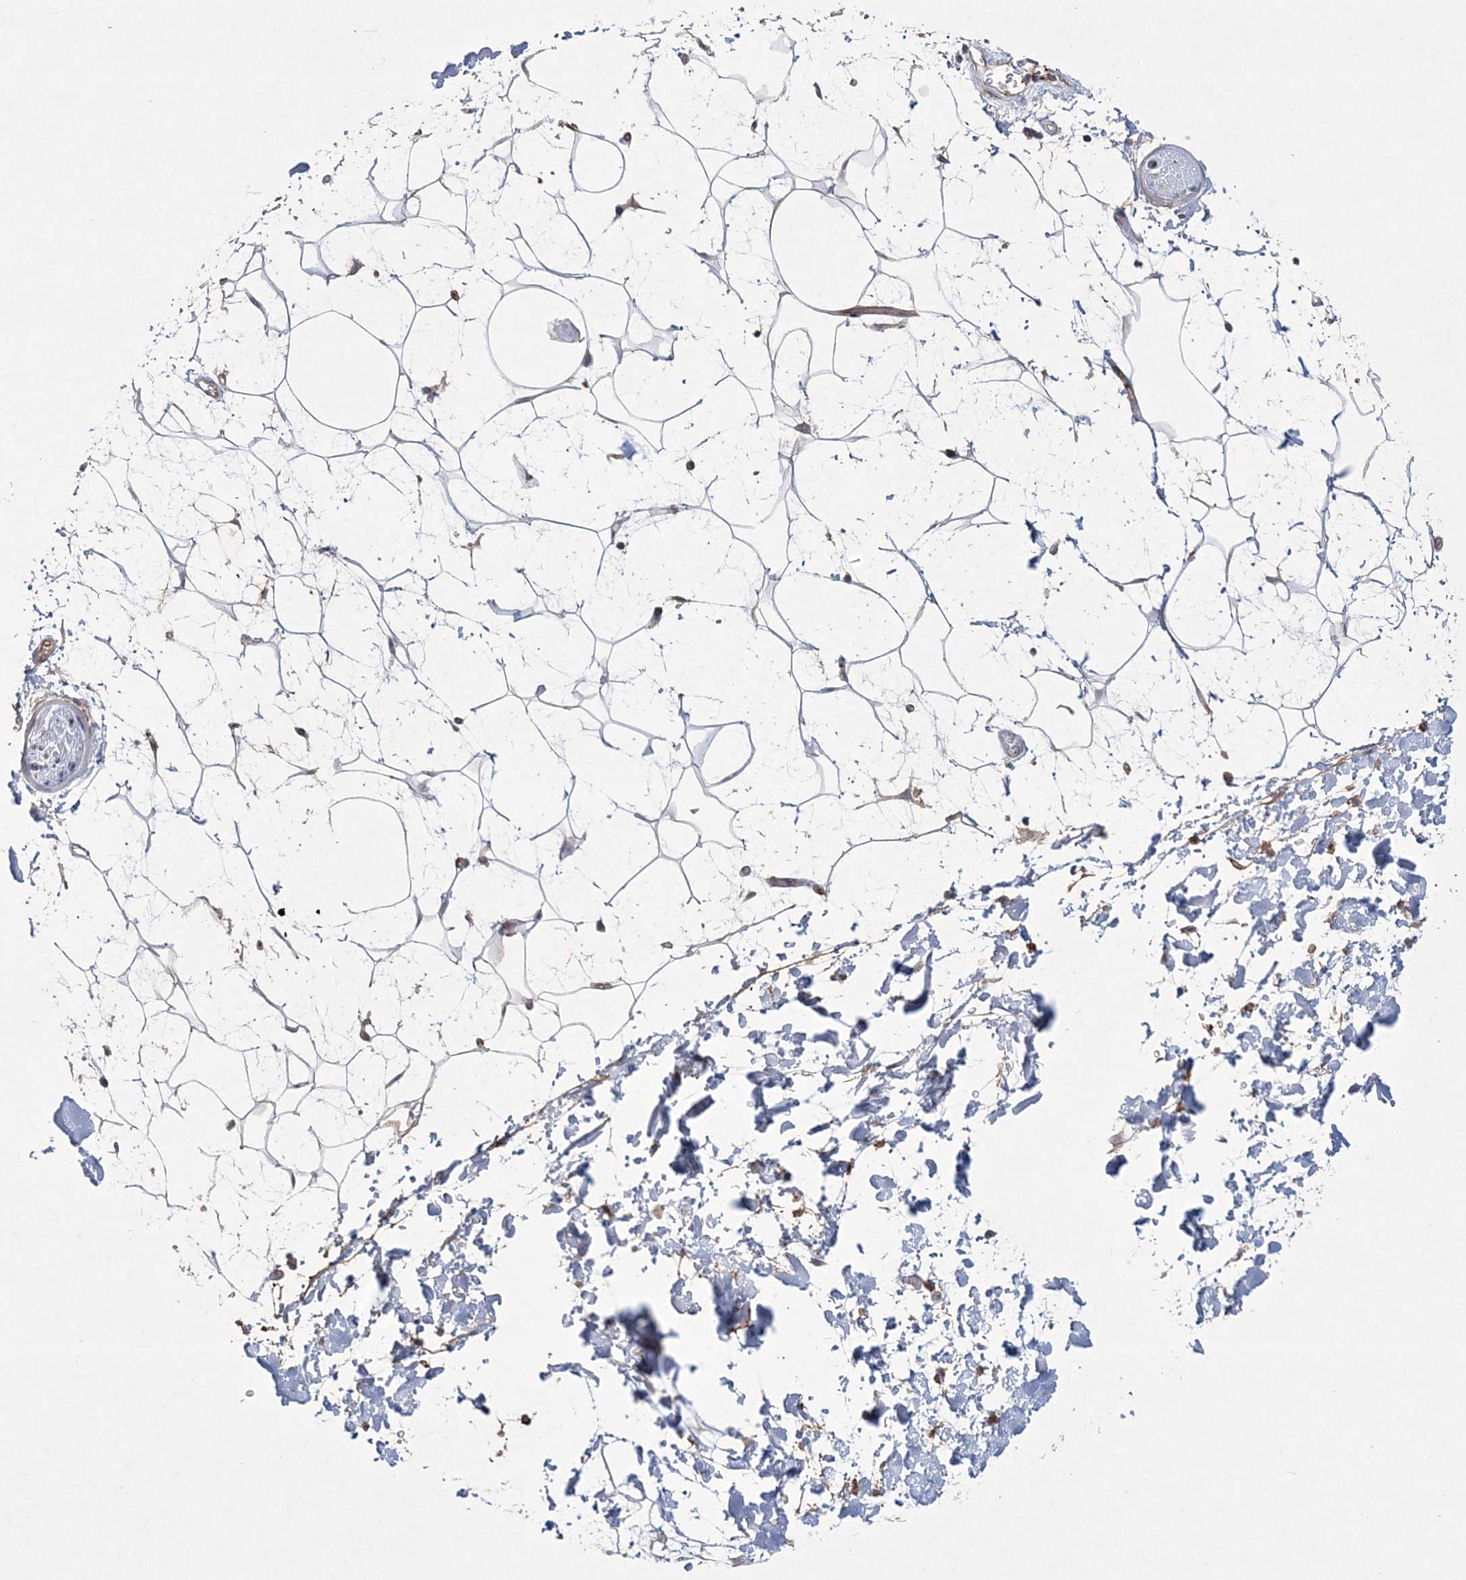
{"staining": {"intensity": "negative", "quantity": "none", "location": "none"}, "tissue": "adipose tissue", "cell_type": "Adipocytes", "image_type": "normal", "snomed": [{"axis": "morphology", "description": "Normal tissue, NOS"}, {"axis": "topography", "description": "Soft tissue"}], "caption": "The micrograph reveals no significant expression in adipocytes of adipose tissue. (DAB (3,3'-diaminobenzidine) immunohistochemistry with hematoxylin counter stain).", "gene": "DPCD", "patient": {"sex": "male", "age": 72}}